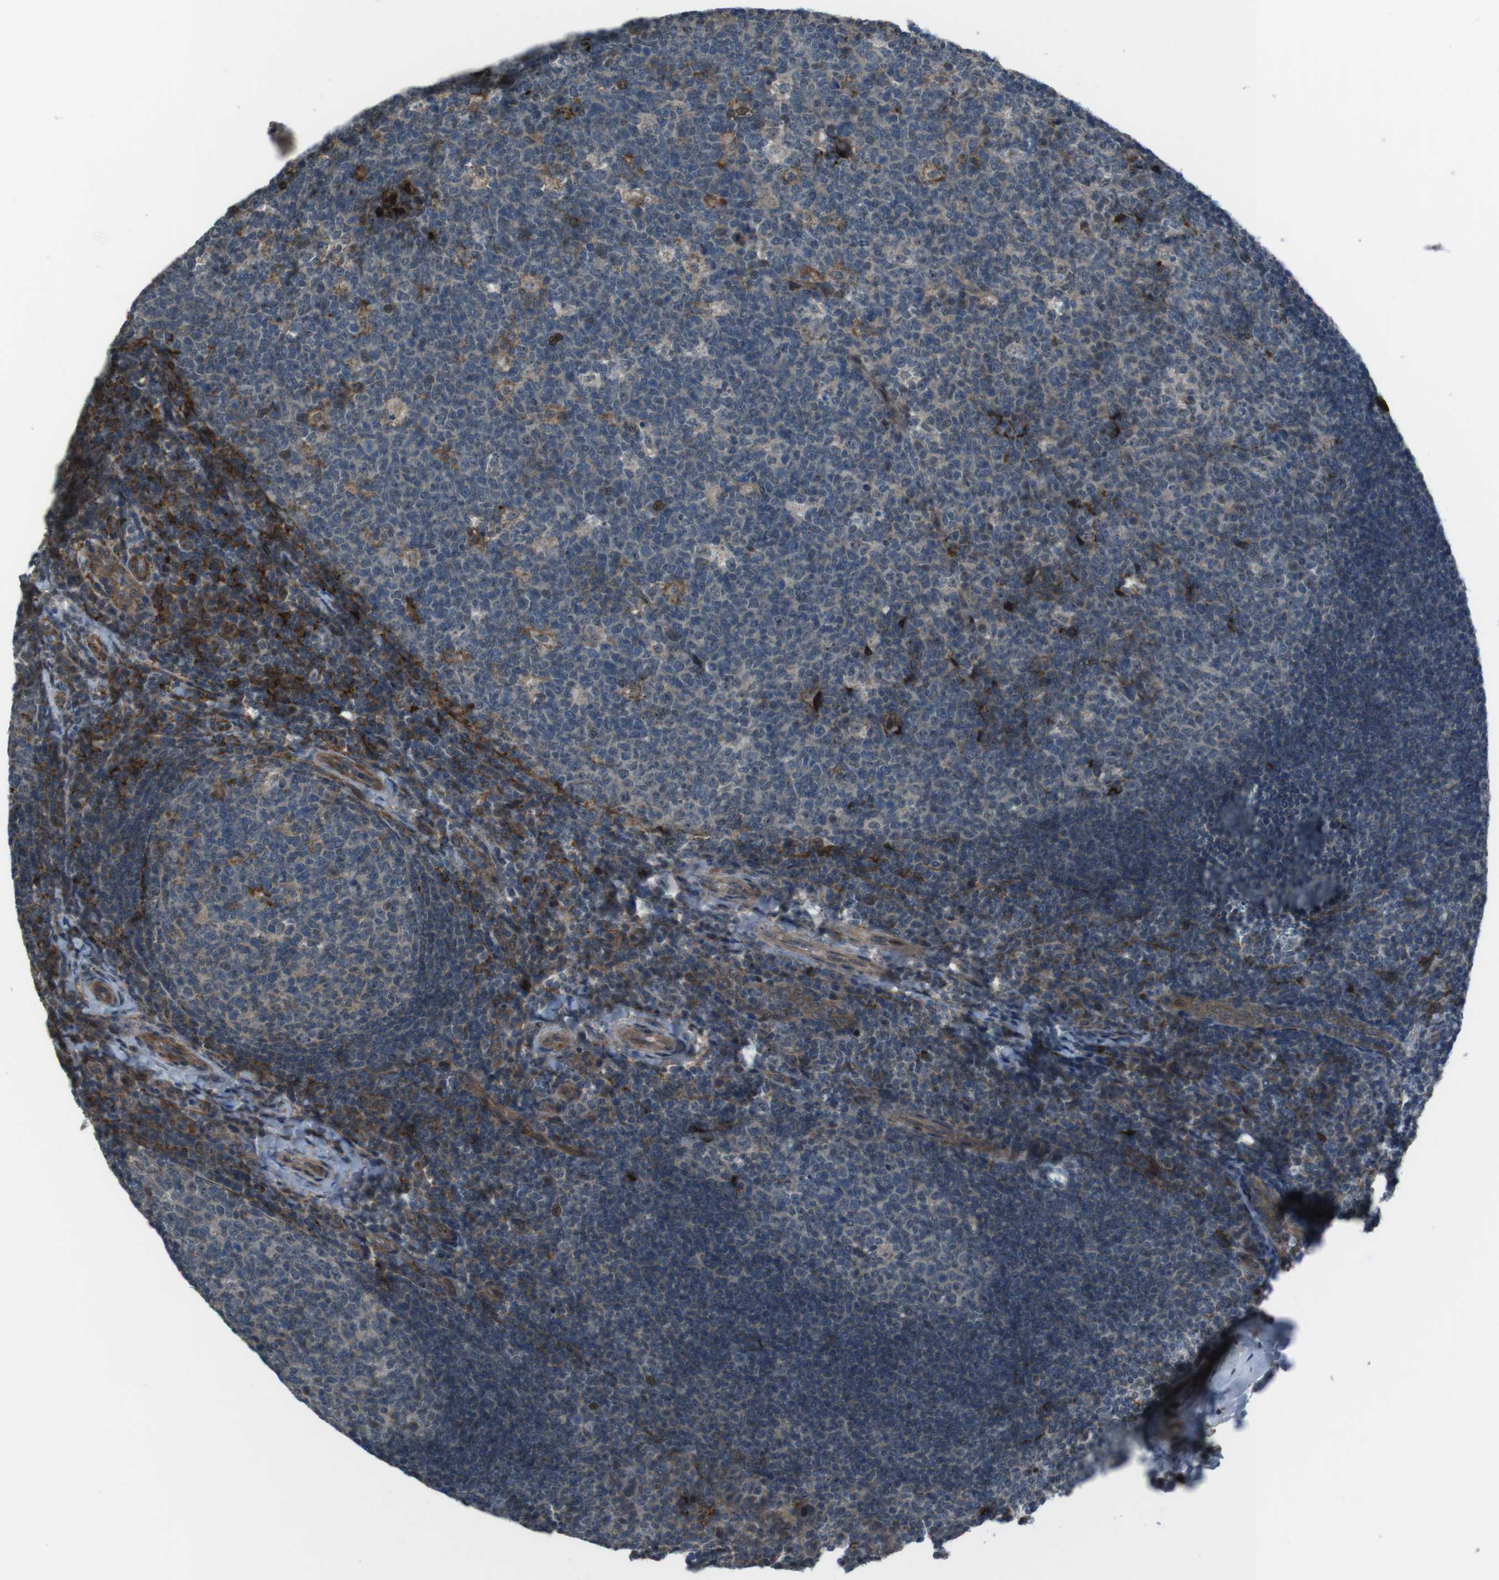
{"staining": {"intensity": "moderate", "quantity": "<25%", "location": "cytoplasmic/membranous"}, "tissue": "tonsil", "cell_type": "Germinal center cells", "image_type": "normal", "snomed": [{"axis": "morphology", "description": "Normal tissue, NOS"}, {"axis": "topography", "description": "Tonsil"}], "caption": "Immunohistochemical staining of benign human tonsil displays <25% levels of moderate cytoplasmic/membranous protein expression in about <25% of germinal center cells. (IHC, brightfield microscopy, high magnification).", "gene": "GDF10", "patient": {"sex": "male", "age": 17}}